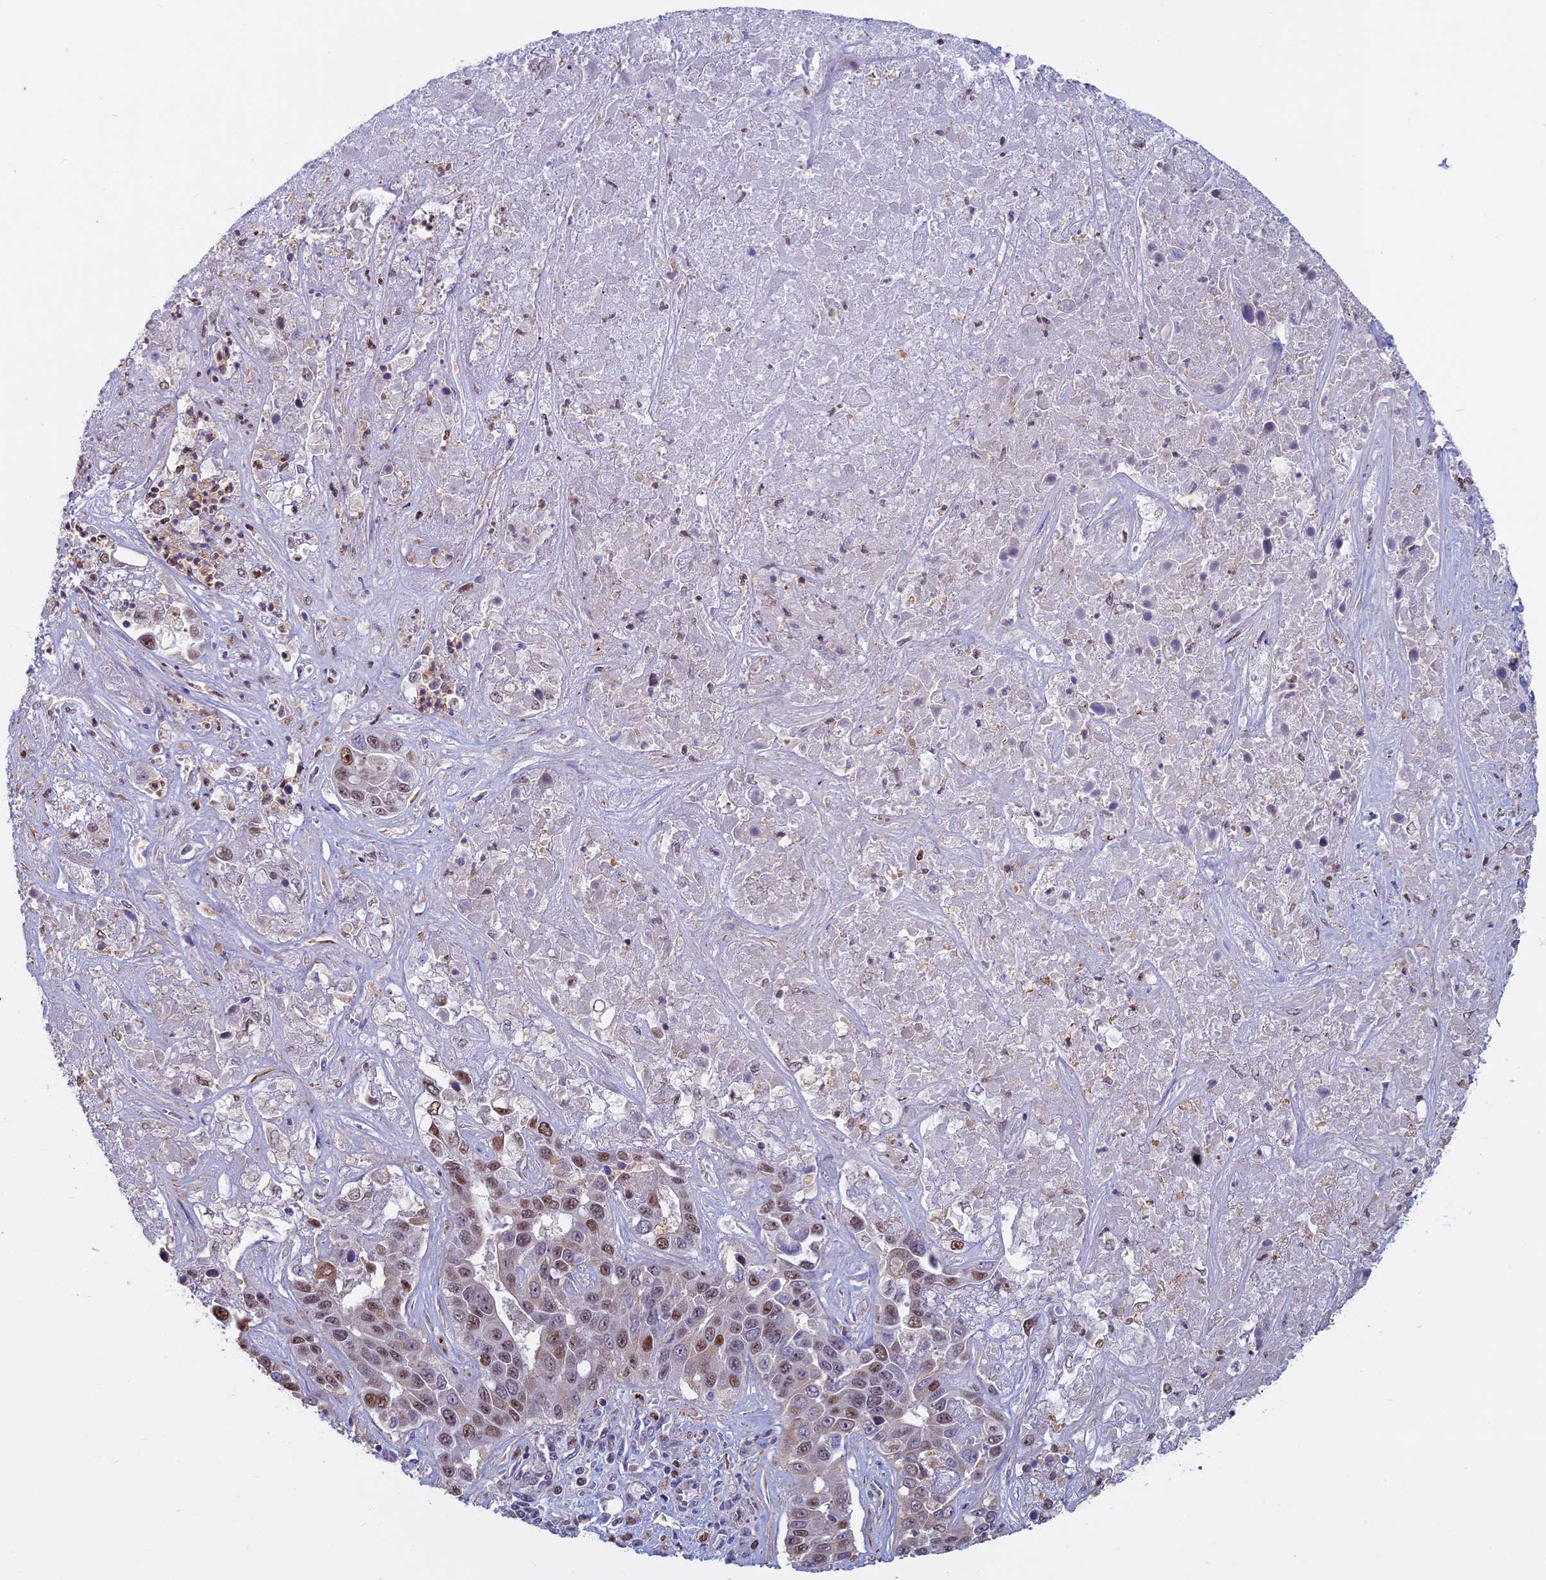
{"staining": {"intensity": "moderate", "quantity": ">75%", "location": "nuclear"}, "tissue": "liver cancer", "cell_type": "Tumor cells", "image_type": "cancer", "snomed": [{"axis": "morphology", "description": "Cholangiocarcinoma"}, {"axis": "topography", "description": "Liver"}], "caption": "A photomicrograph showing moderate nuclear staining in approximately >75% of tumor cells in cholangiocarcinoma (liver), as visualized by brown immunohistochemical staining.", "gene": "ACSS1", "patient": {"sex": "female", "age": 52}}